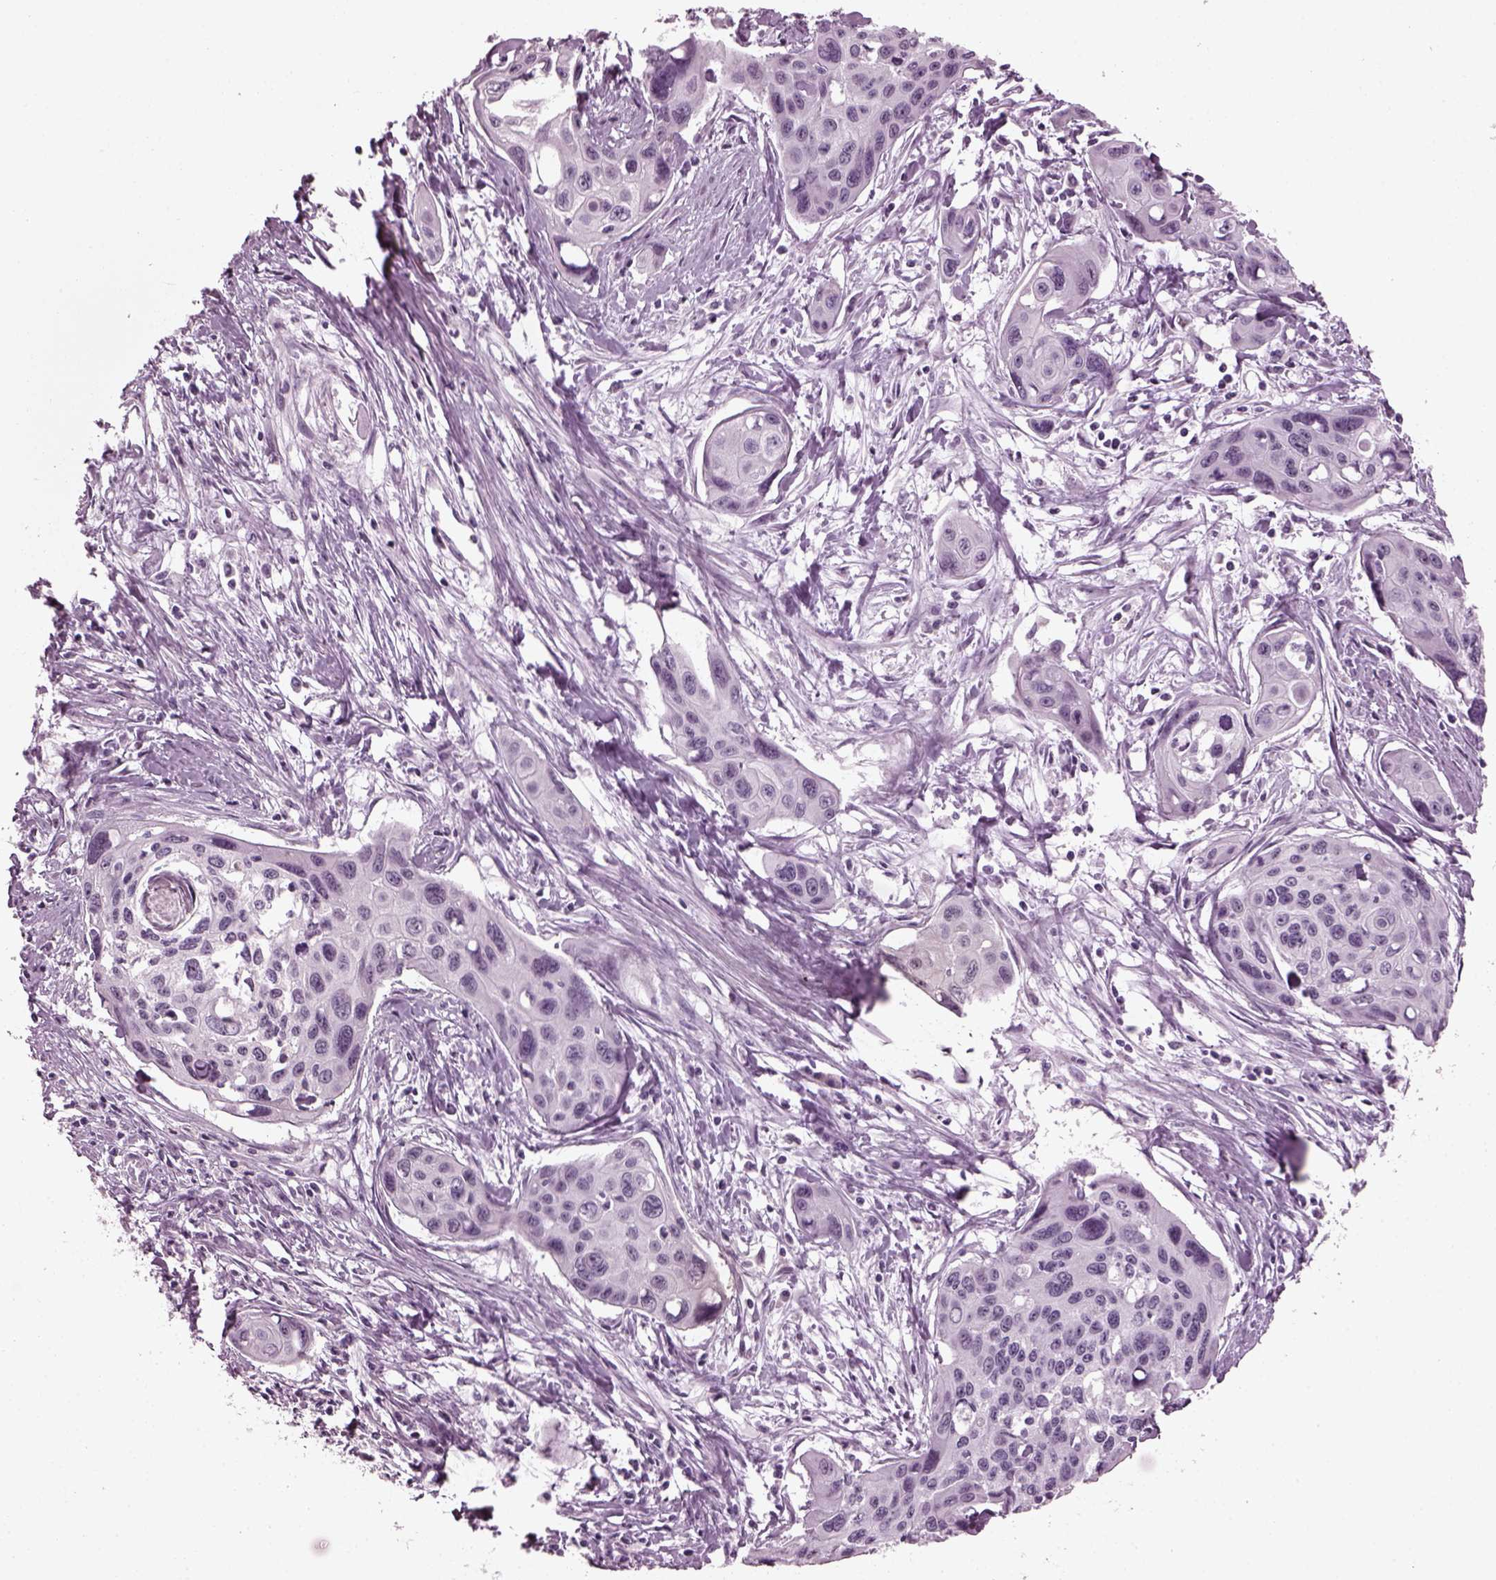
{"staining": {"intensity": "negative", "quantity": "none", "location": "none"}, "tissue": "cervical cancer", "cell_type": "Tumor cells", "image_type": "cancer", "snomed": [{"axis": "morphology", "description": "Squamous cell carcinoma, NOS"}, {"axis": "topography", "description": "Cervix"}], "caption": "Cervical cancer was stained to show a protein in brown. There is no significant expression in tumor cells. (Brightfield microscopy of DAB (3,3'-diaminobenzidine) immunohistochemistry (IHC) at high magnification).", "gene": "SLC6A17", "patient": {"sex": "female", "age": 31}}